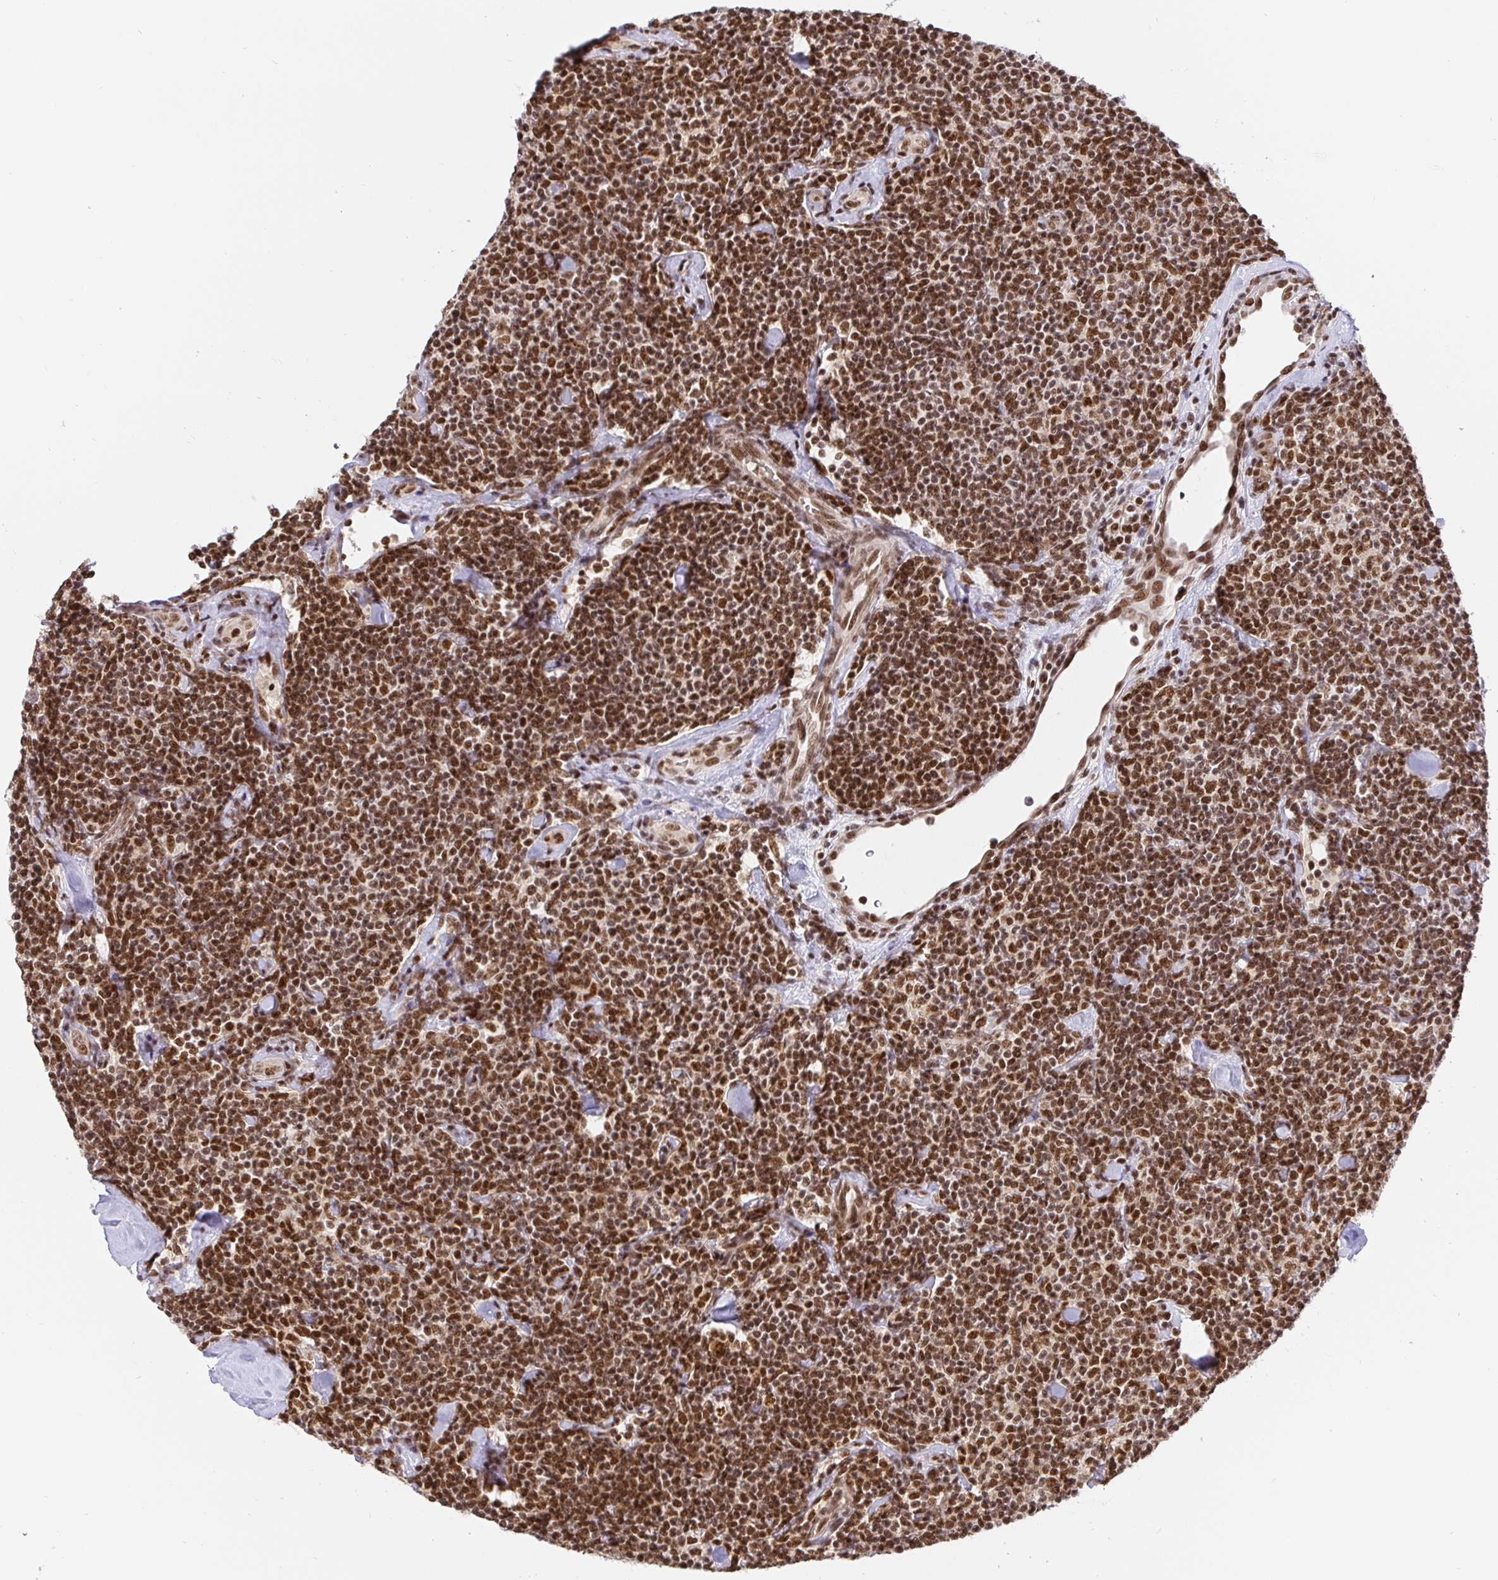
{"staining": {"intensity": "strong", "quantity": ">75%", "location": "nuclear"}, "tissue": "lymphoma", "cell_type": "Tumor cells", "image_type": "cancer", "snomed": [{"axis": "morphology", "description": "Malignant lymphoma, non-Hodgkin's type, Low grade"}, {"axis": "topography", "description": "Lymph node"}], "caption": "Brown immunohistochemical staining in human lymphoma reveals strong nuclear expression in approximately >75% of tumor cells.", "gene": "USF1", "patient": {"sex": "female", "age": 56}}